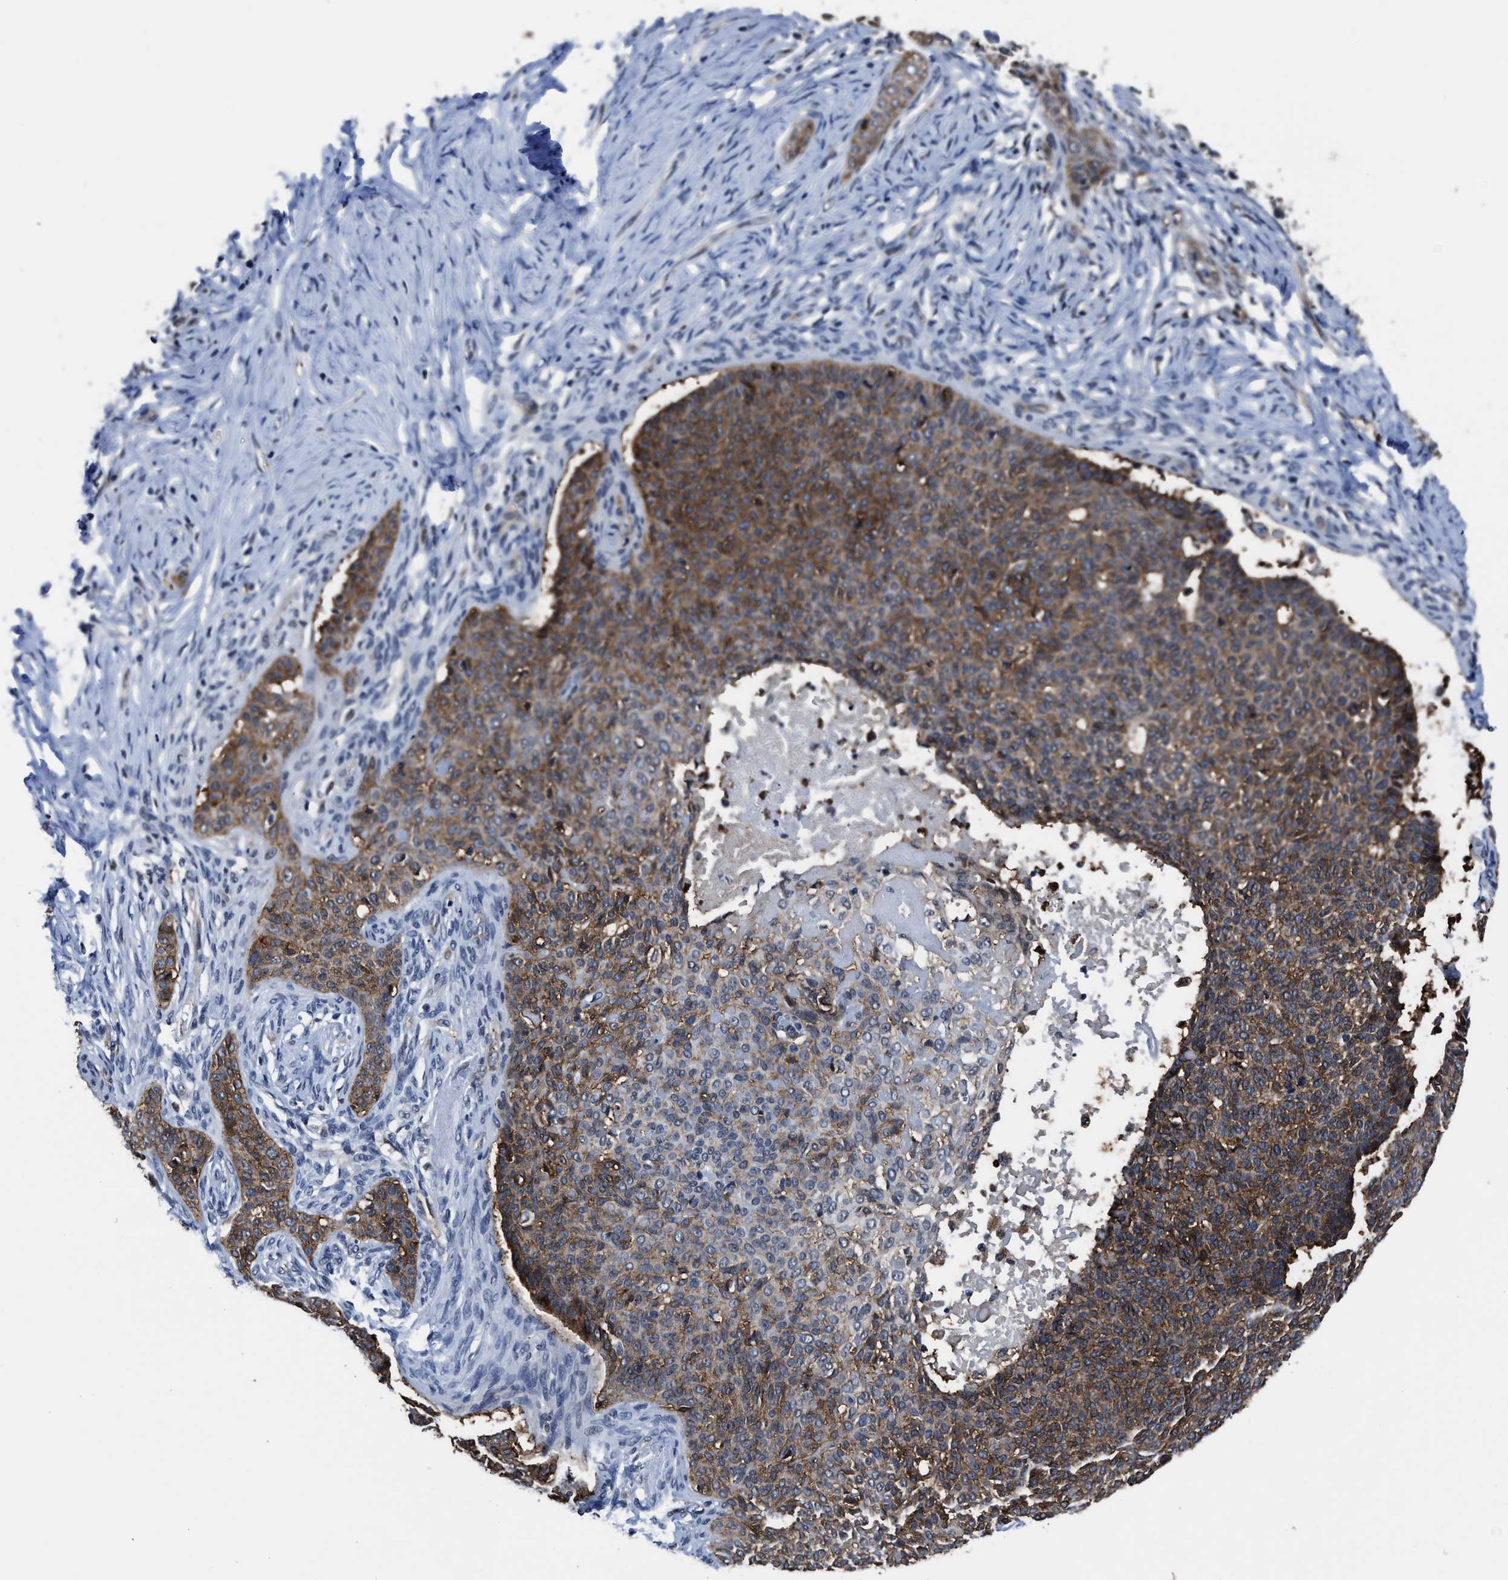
{"staining": {"intensity": "moderate", "quantity": ">75%", "location": "cytoplasmic/membranous"}, "tissue": "skin cancer", "cell_type": "Tumor cells", "image_type": "cancer", "snomed": [{"axis": "morphology", "description": "Normal tissue, NOS"}, {"axis": "morphology", "description": "Basal cell carcinoma"}, {"axis": "topography", "description": "Skin"}], "caption": "The micrograph demonstrates immunohistochemical staining of skin cancer. There is moderate cytoplasmic/membranous expression is seen in about >75% of tumor cells. Using DAB (3,3'-diaminobenzidine) (brown) and hematoxylin (blue) stains, captured at high magnification using brightfield microscopy.", "gene": "MARCKSL1", "patient": {"sex": "male", "age": 87}}